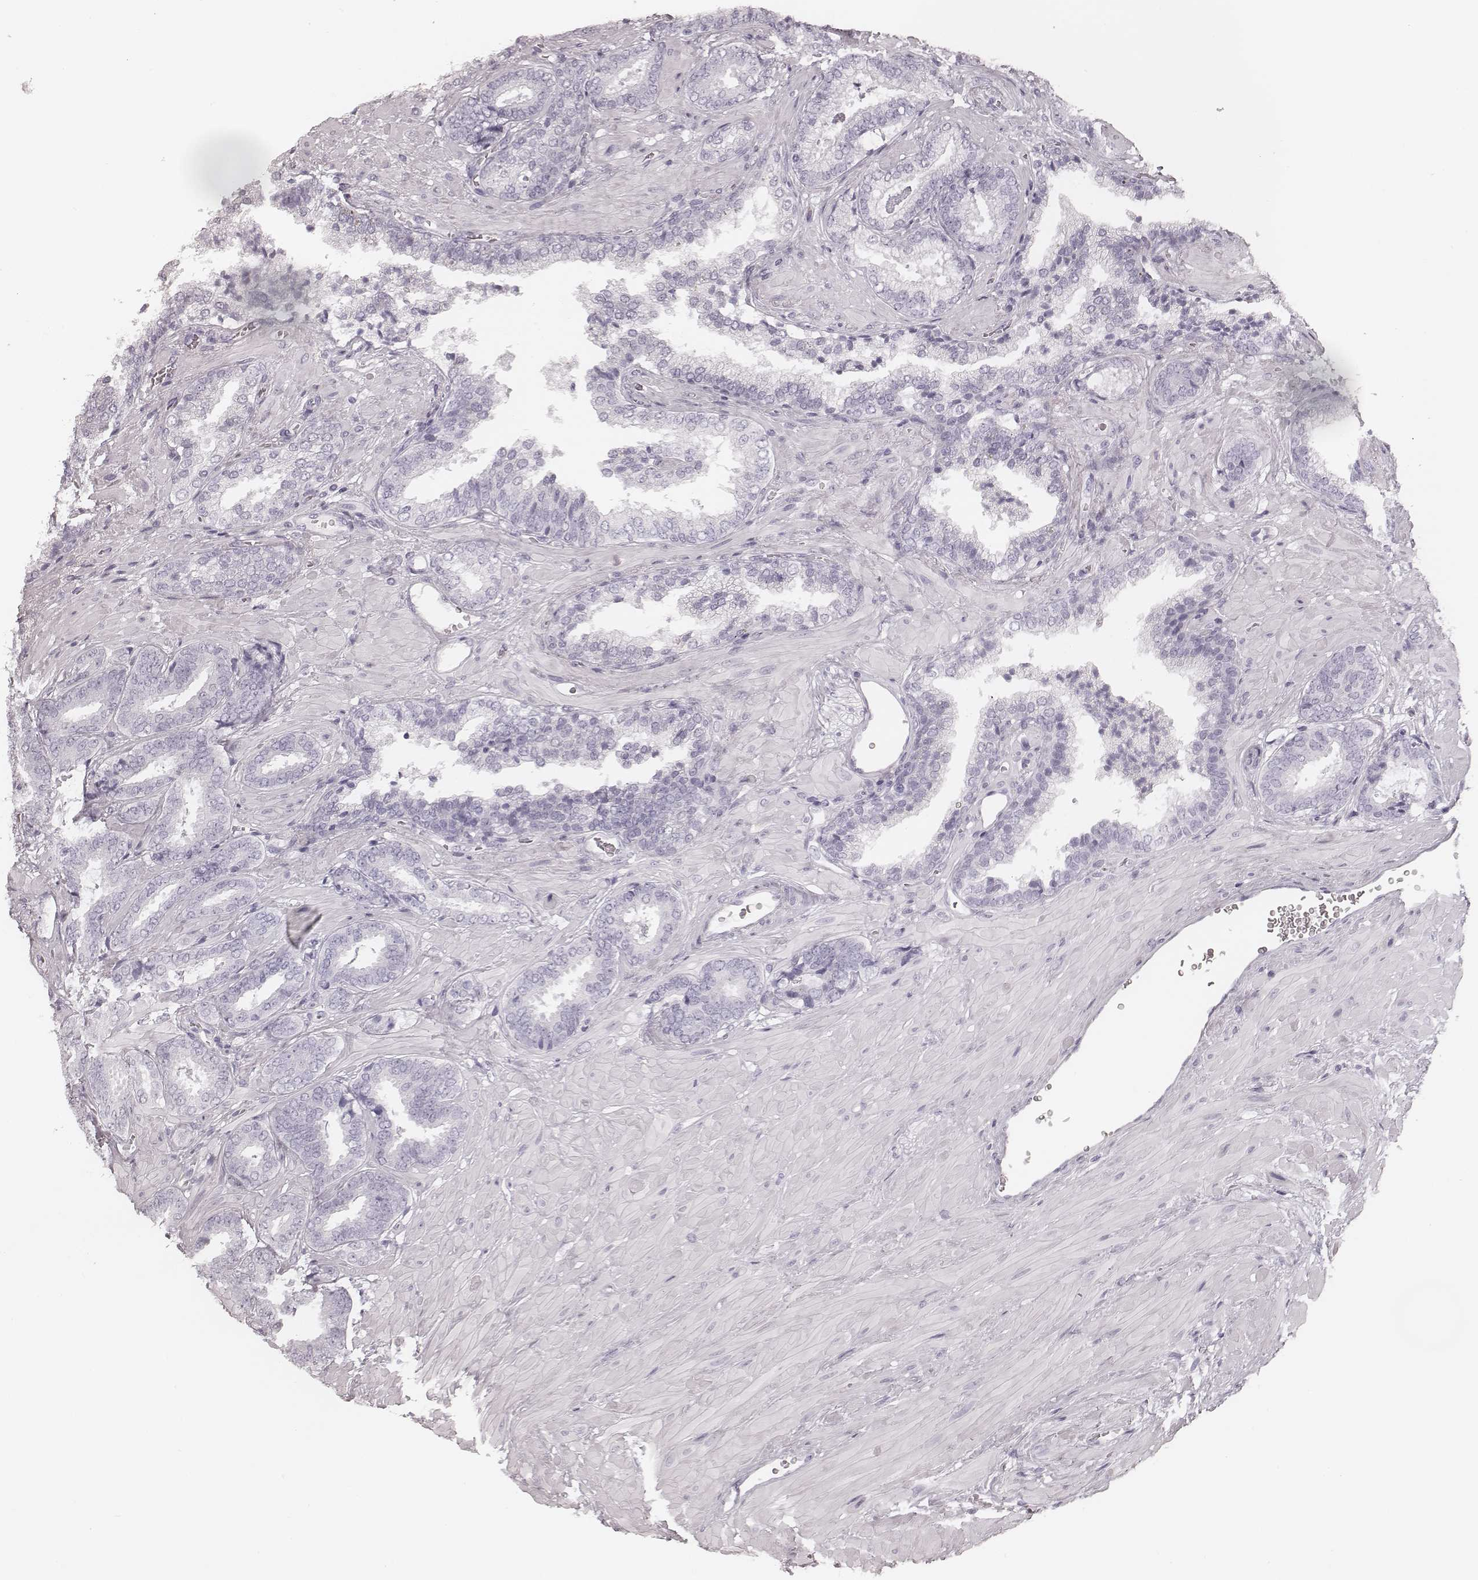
{"staining": {"intensity": "negative", "quantity": "none", "location": "none"}, "tissue": "prostate cancer", "cell_type": "Tumor cells", "image_type": "cancer", "snomed": [{"axis": "morphology", "description": "Adenocarcinoma, Low grade"}, {"axis": "topography", "description": "Prostate"}], "caption": "This is a histopathology image of immunohistochemistry staining of prostate cancer, which shows no staining in tumor cells. Nuclei are stained in blue.", "gene": "MSX1", "patient": {"sex": "male", "age": 61}}